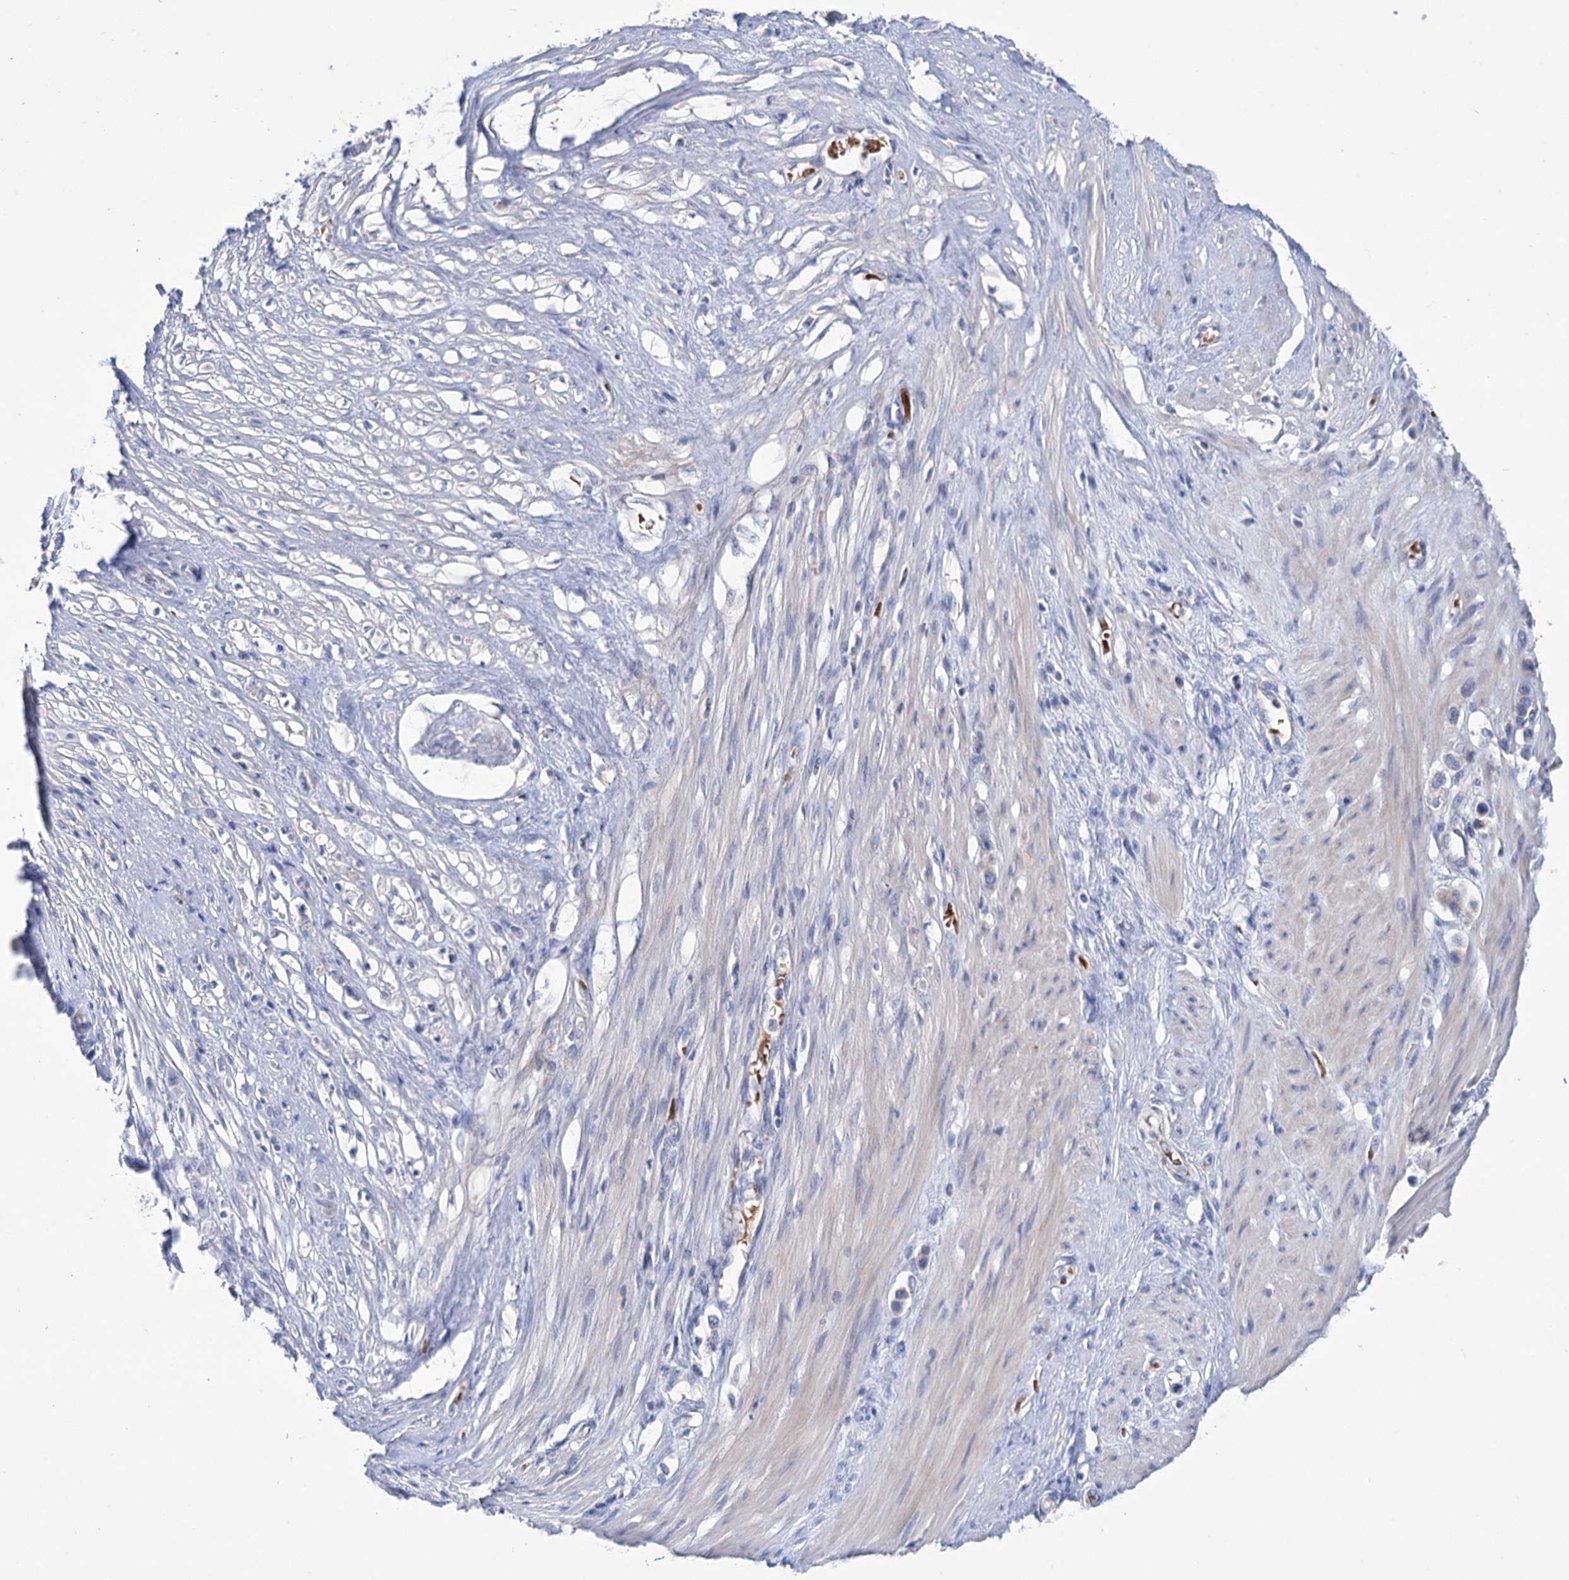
{"staining": {"intensity": "negative", "quantity": "none", "location": "none"}, "tissue": "stomach cancer", "cell_type": "Tumor cells", "image_type": "cancer", "snomed": [{"axis": "morphology", "description": "Adenocarcinoma, NOS"}, {"axis": "morphology", "description": "Adenocarcinoma, High grade"}, {"axis": "topography", "description": "Stomach, upper"}, {"axis": "topography", "description": "Stomach, lower"}], "caption": "Adenocarcinoma (stomach) was stained to show a protein in brown. There is no significant positivity in tumor cells.", "gene": "YARS2", "patient": {"sex": "female", "age": 65}}